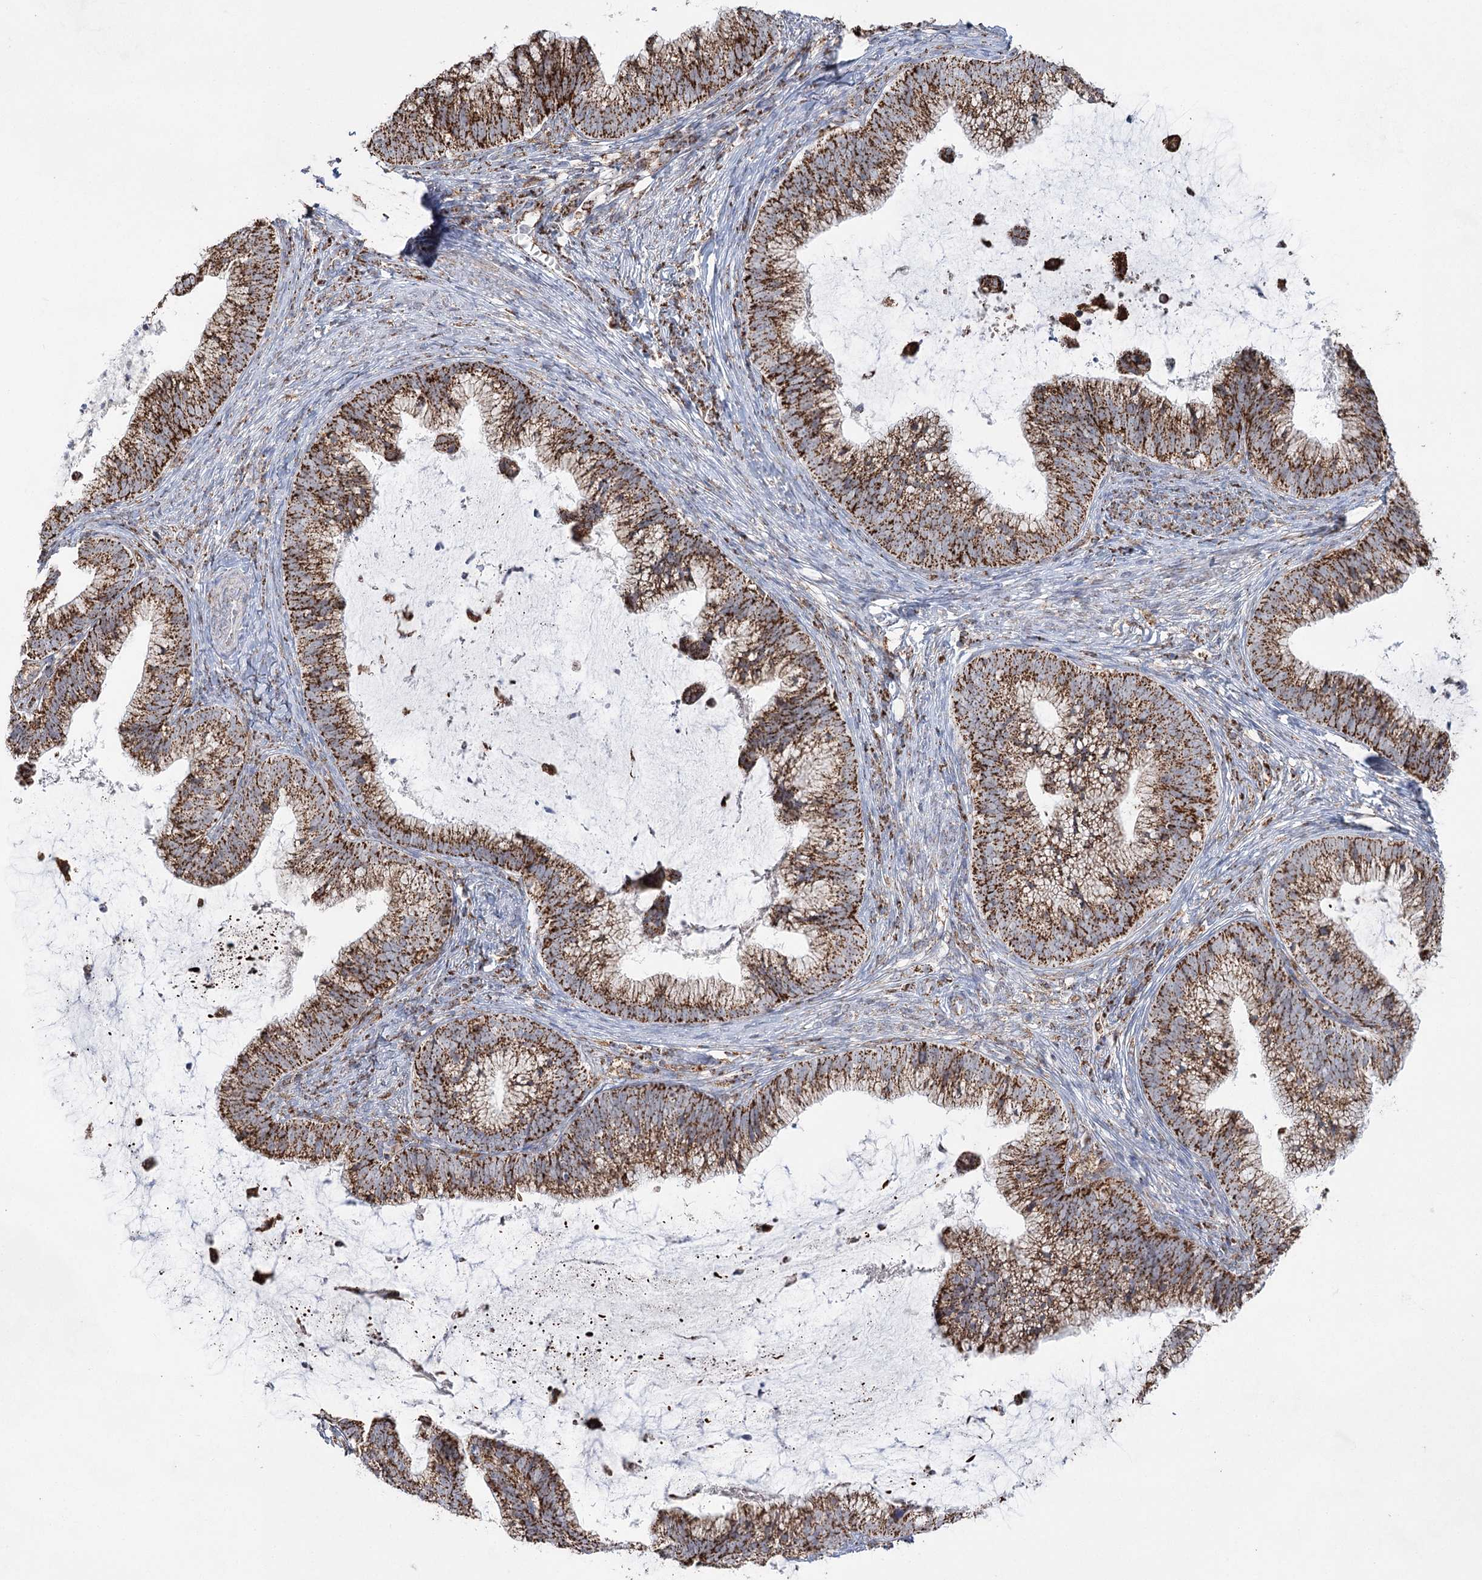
{"staining": {"intensity": "strong", "quantity": ">75%", "location": "cytoplasmic/membranous"}, "tissue": "cervical cancer", "cell_type": "Tumor cells", "image_type": "cancer", "snomed": [{"axis": "morphology", "description": "Adenocarcinoma, NOS"}, {"axis": "topography", "description": "Cervix"}], "caption": "This is a photomicrograph of IHC staining of adenocarcinoma (cervical), which shows strong staining in the cytoplasmic/membranous of tumor cells.", "gene": "CWF19L1", "patient": {"sex": "female", "age": 36}}